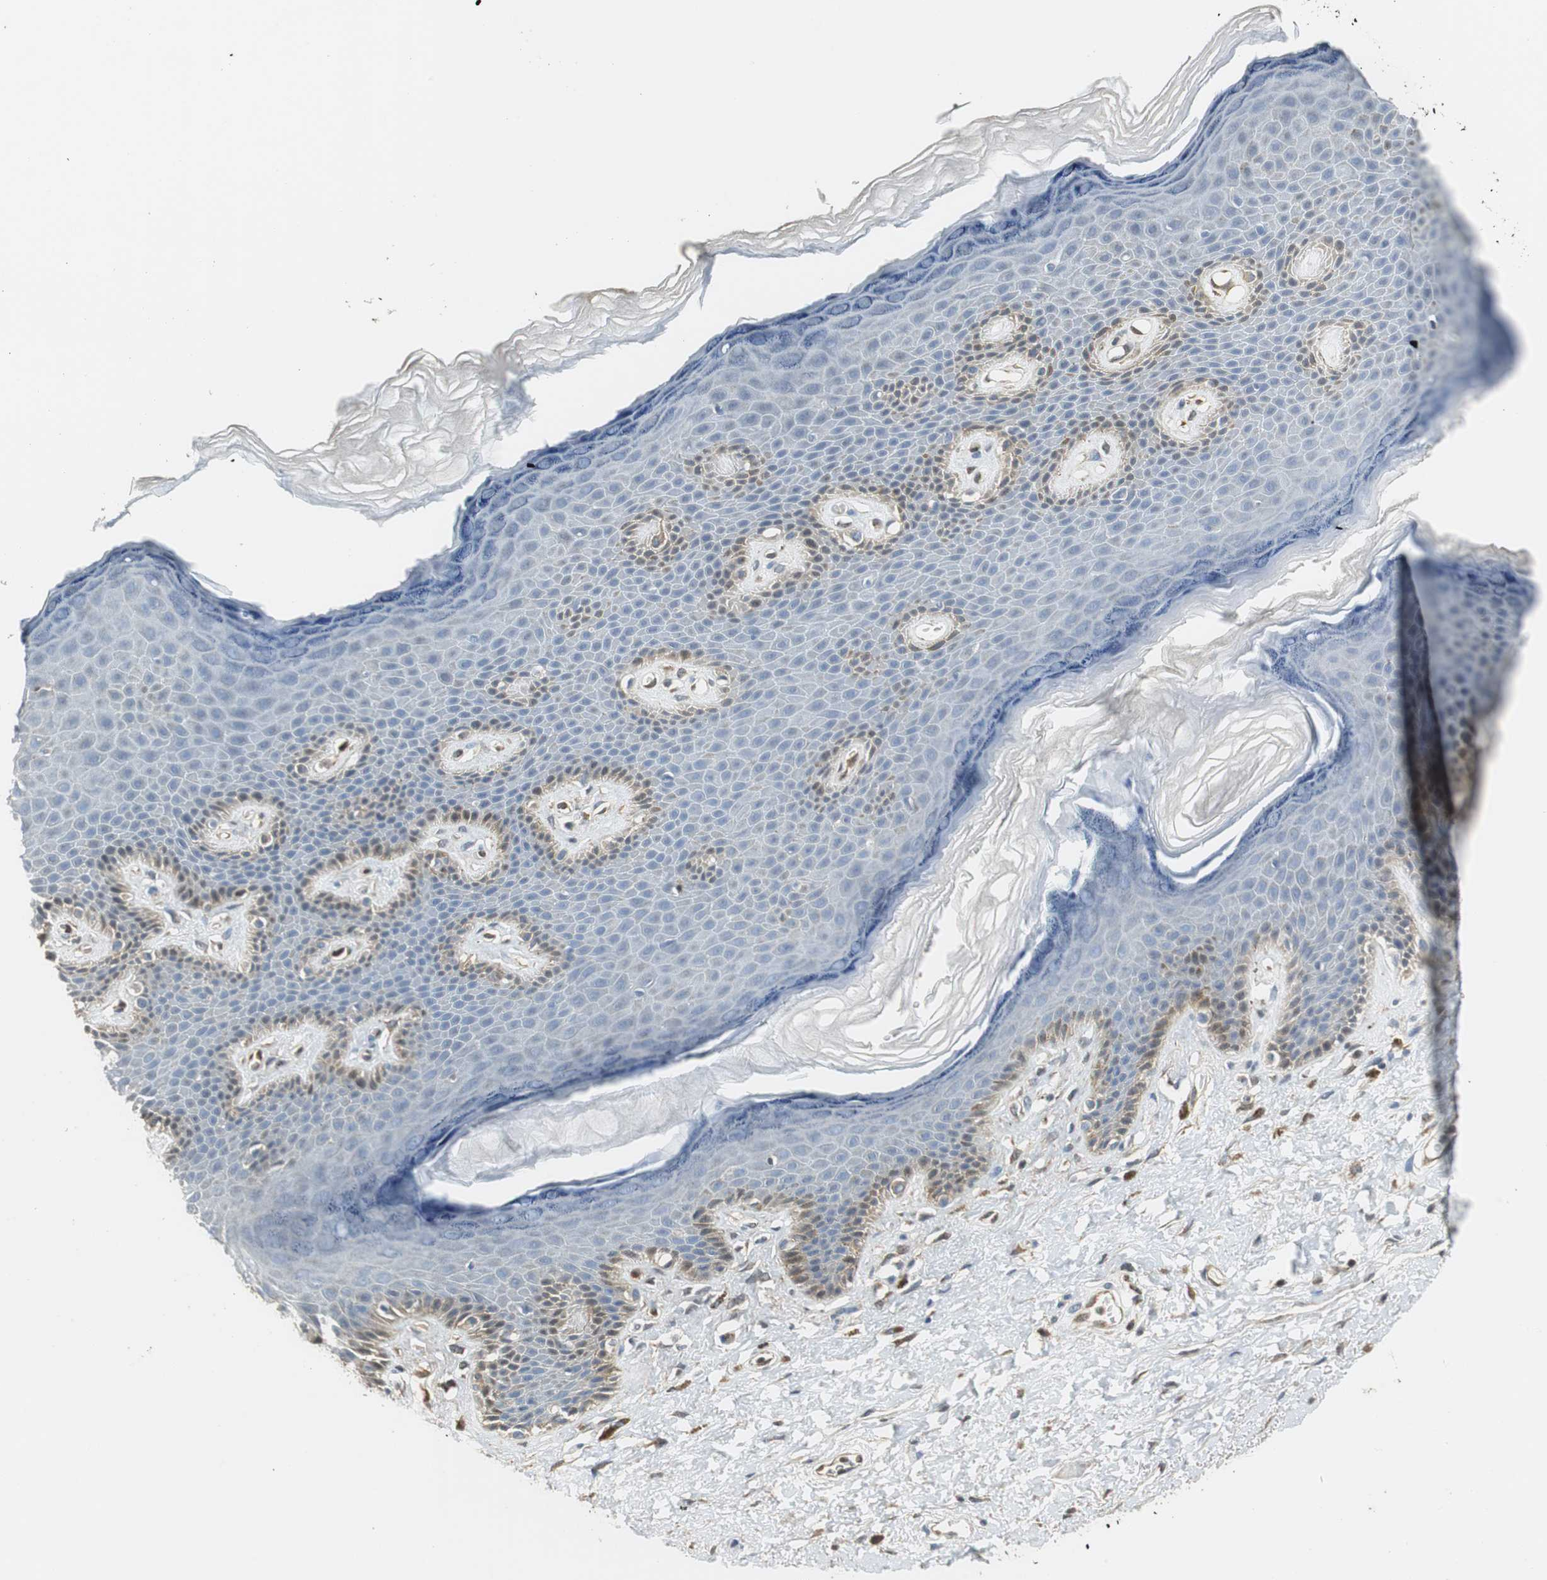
{"staining": {"intensity": "weak", "quantity": "<25%", "location": "cytoplasmic/membranous"}, "tissue": "skin", "cell_type": "Epidermal cells", "image_type": "normal", "snomed": [{"axis": "morphology", "description": "Normal tissue, NOS"}, {"axis": "topography", "description": "Anal"}], "caption": "Image shows no significant protein expression in epidermal cells of benign skin. The staining was performed using DAB to visualize the protein expression in brown, while the nuclei were stained in blue with hematoxylin (Magnification: 20x).", "gene": "GSDMD", "patient": {"sex": "female", "age": 46}}